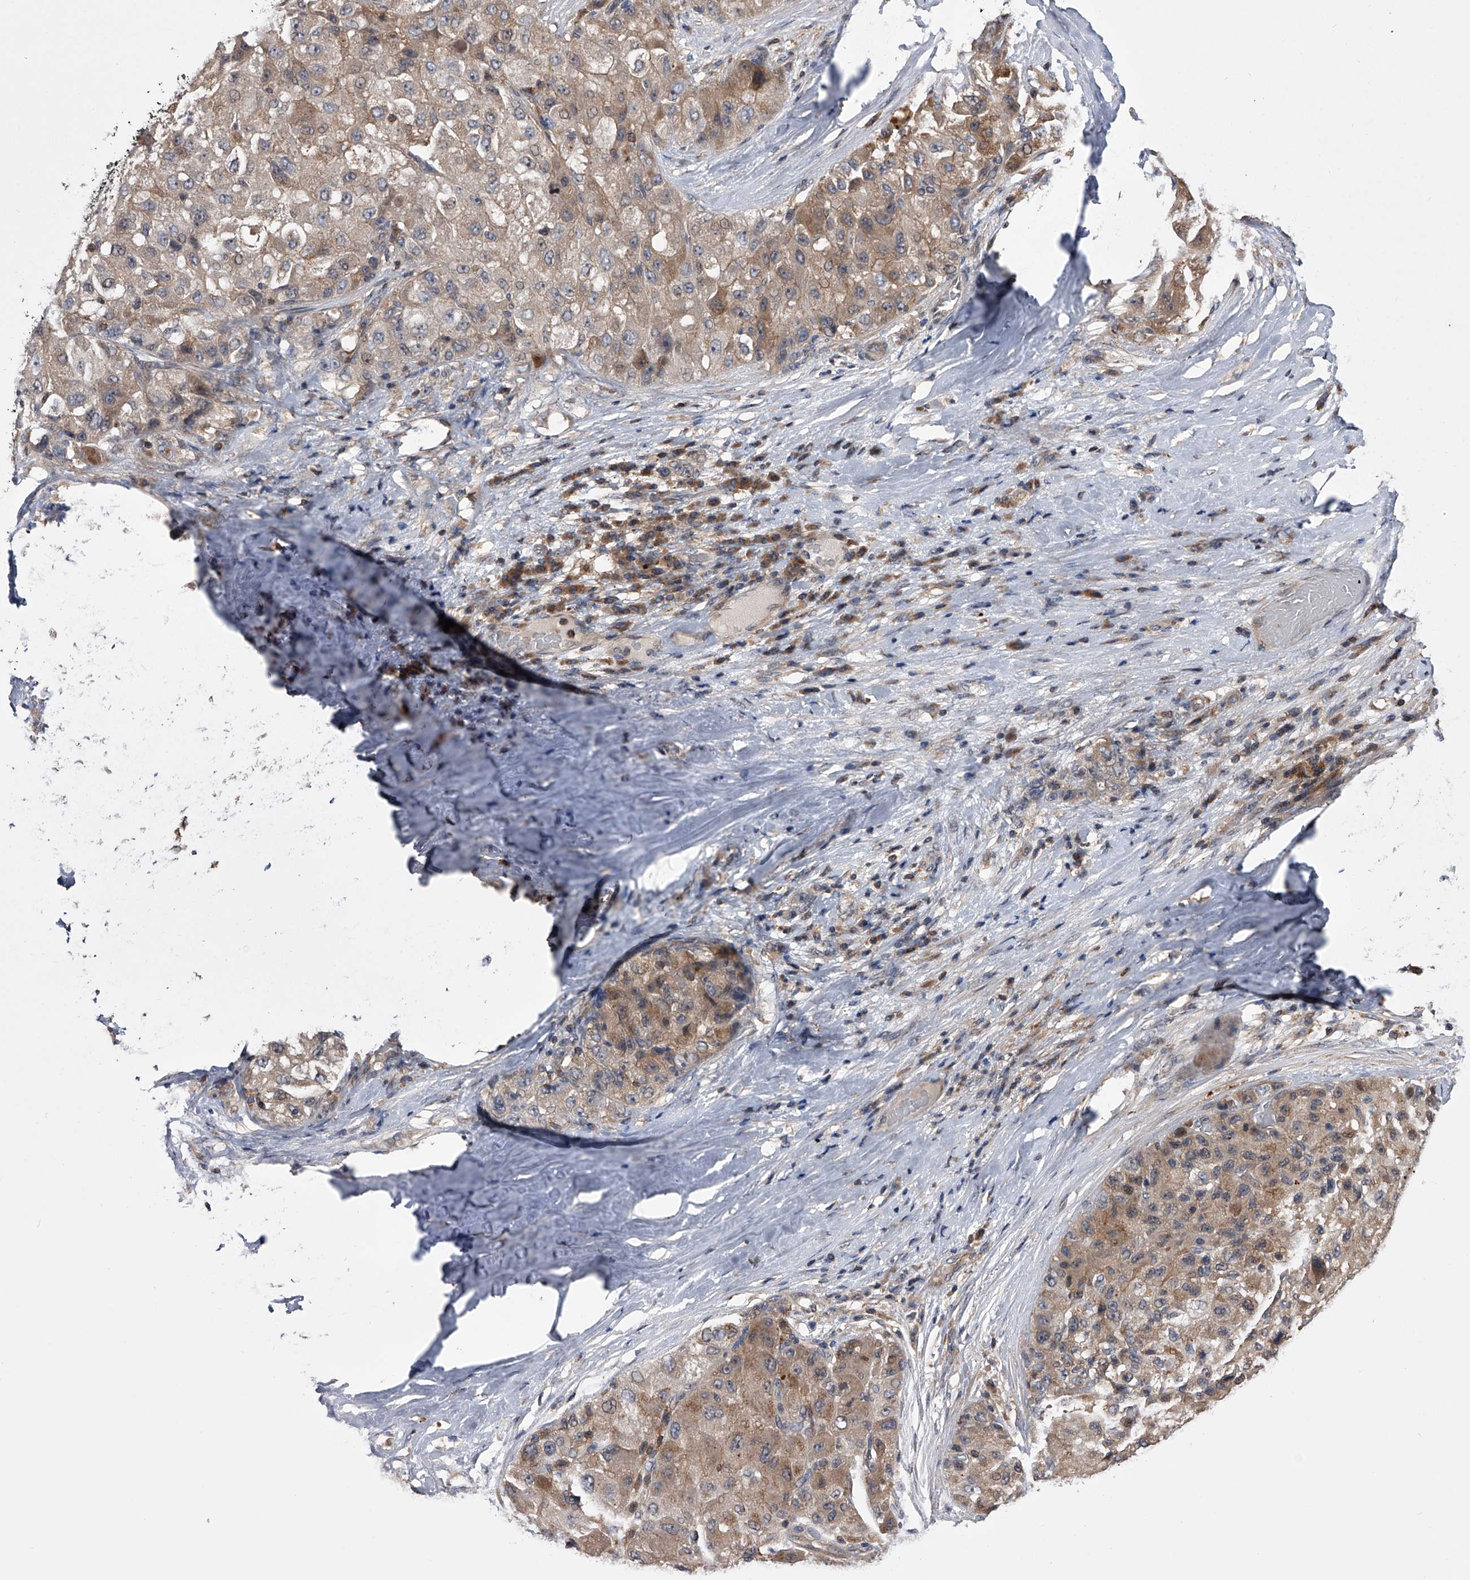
{"staining": {"intensity": "weak", "quantity": ">75%", "location": "cytoplasmic/membranous"}, "tissue": "liver cancer", "cell_type": "Tumor cells", "image_type": "cancer", "snomed": [{"axis": "morphology", "description": "Carcinoma, Hepatocellular, NOS"}, {"axis": "topography", "description": "Liver"}], "caption": "DAB immunohistochemical staining of human hepatocellular carcinoma (liver) shows weak cytoplasmic/membranous protein staining in about >75% of tumor cells. (IHC, brightfield microscopy, high magnification).", "gene": "PAN3", "patient": {"sex": "male", "age": 80}}